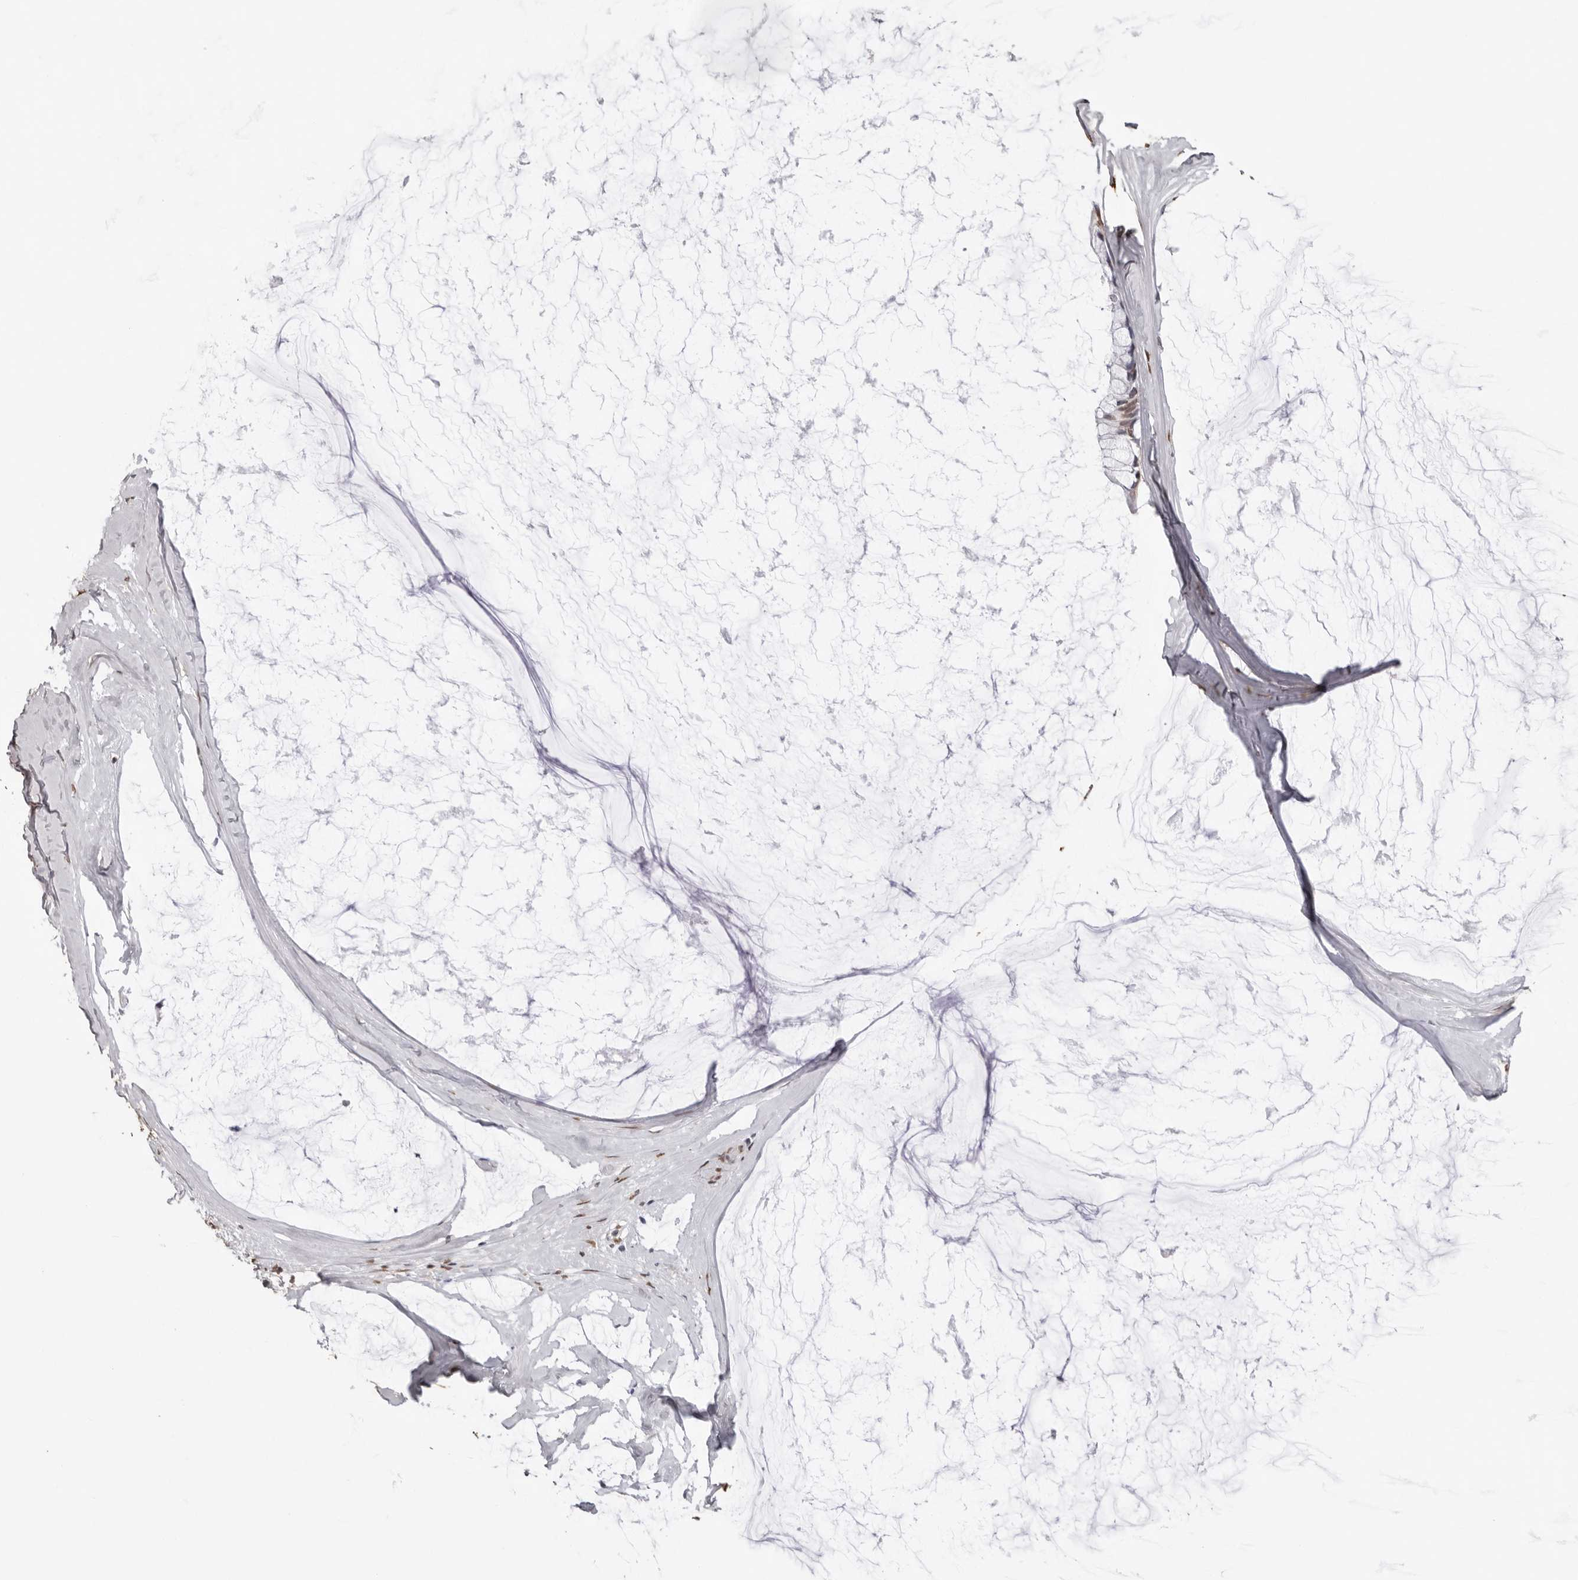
{"staining": {"intensity": "moderate", "quantity": ">75%", "location": "nuclear"}, "tissue": "ovarian cancer", "cell_type": "Tumor cells", "image_type": "cancer", "snomed": [{"axis": "morphology", "description": "Cystadenocarcinoma, mucinous, NOS"}, {"axis": "topography", "description": "Ovary"}], "caption": "Brown immunohistochemical staining in human ovarian cancer displays moderate nuclear positivity in approximately >75% of tumor cells.", "gene": "OLIG3", "patient": {"sex": "female", "age": 39}}